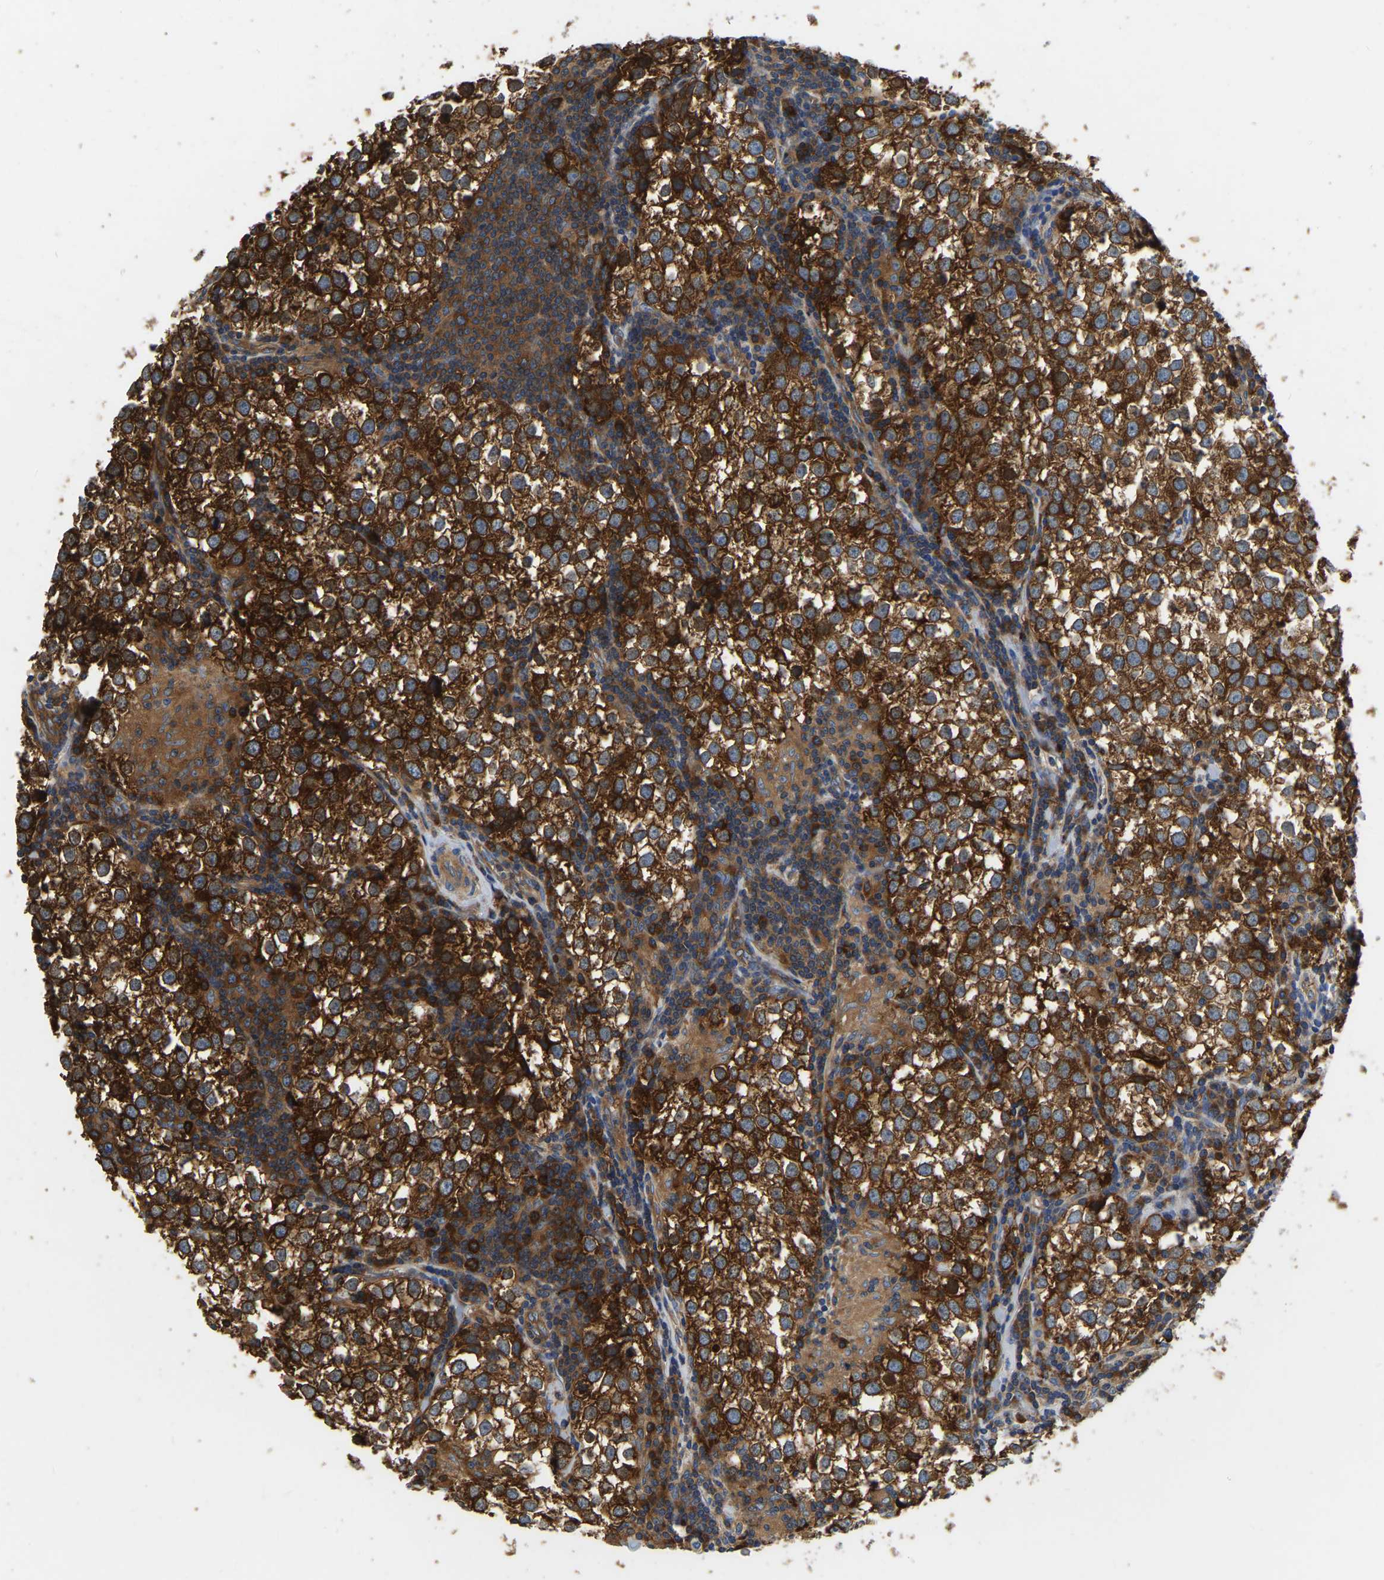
{"staining": {"intensity": "strong", "quantity": ">75%", "location": "cytoplasmic/membranous"}, "tissue": "testis cancer", "cell_type": "Tumor cells", "image_type": "cancer", "snomed": [{"axis": "morphology", "description": "Seminoma, NOS"}, {"axis": "morphology", "description": "Carcinoma, Embryonal, NOS"}, {"axis": "topography", "description": "Testis"}], "caption": "Testis cancer (seminoma) tissue reveals strong cytoplasmic/membranous expression in approximately >75% of tumor cells (brown staining indicates protein expression, while blue staining denotes nuclei).", "gene": "GARS1", "patient": {"sex": "male", "age": 36}}